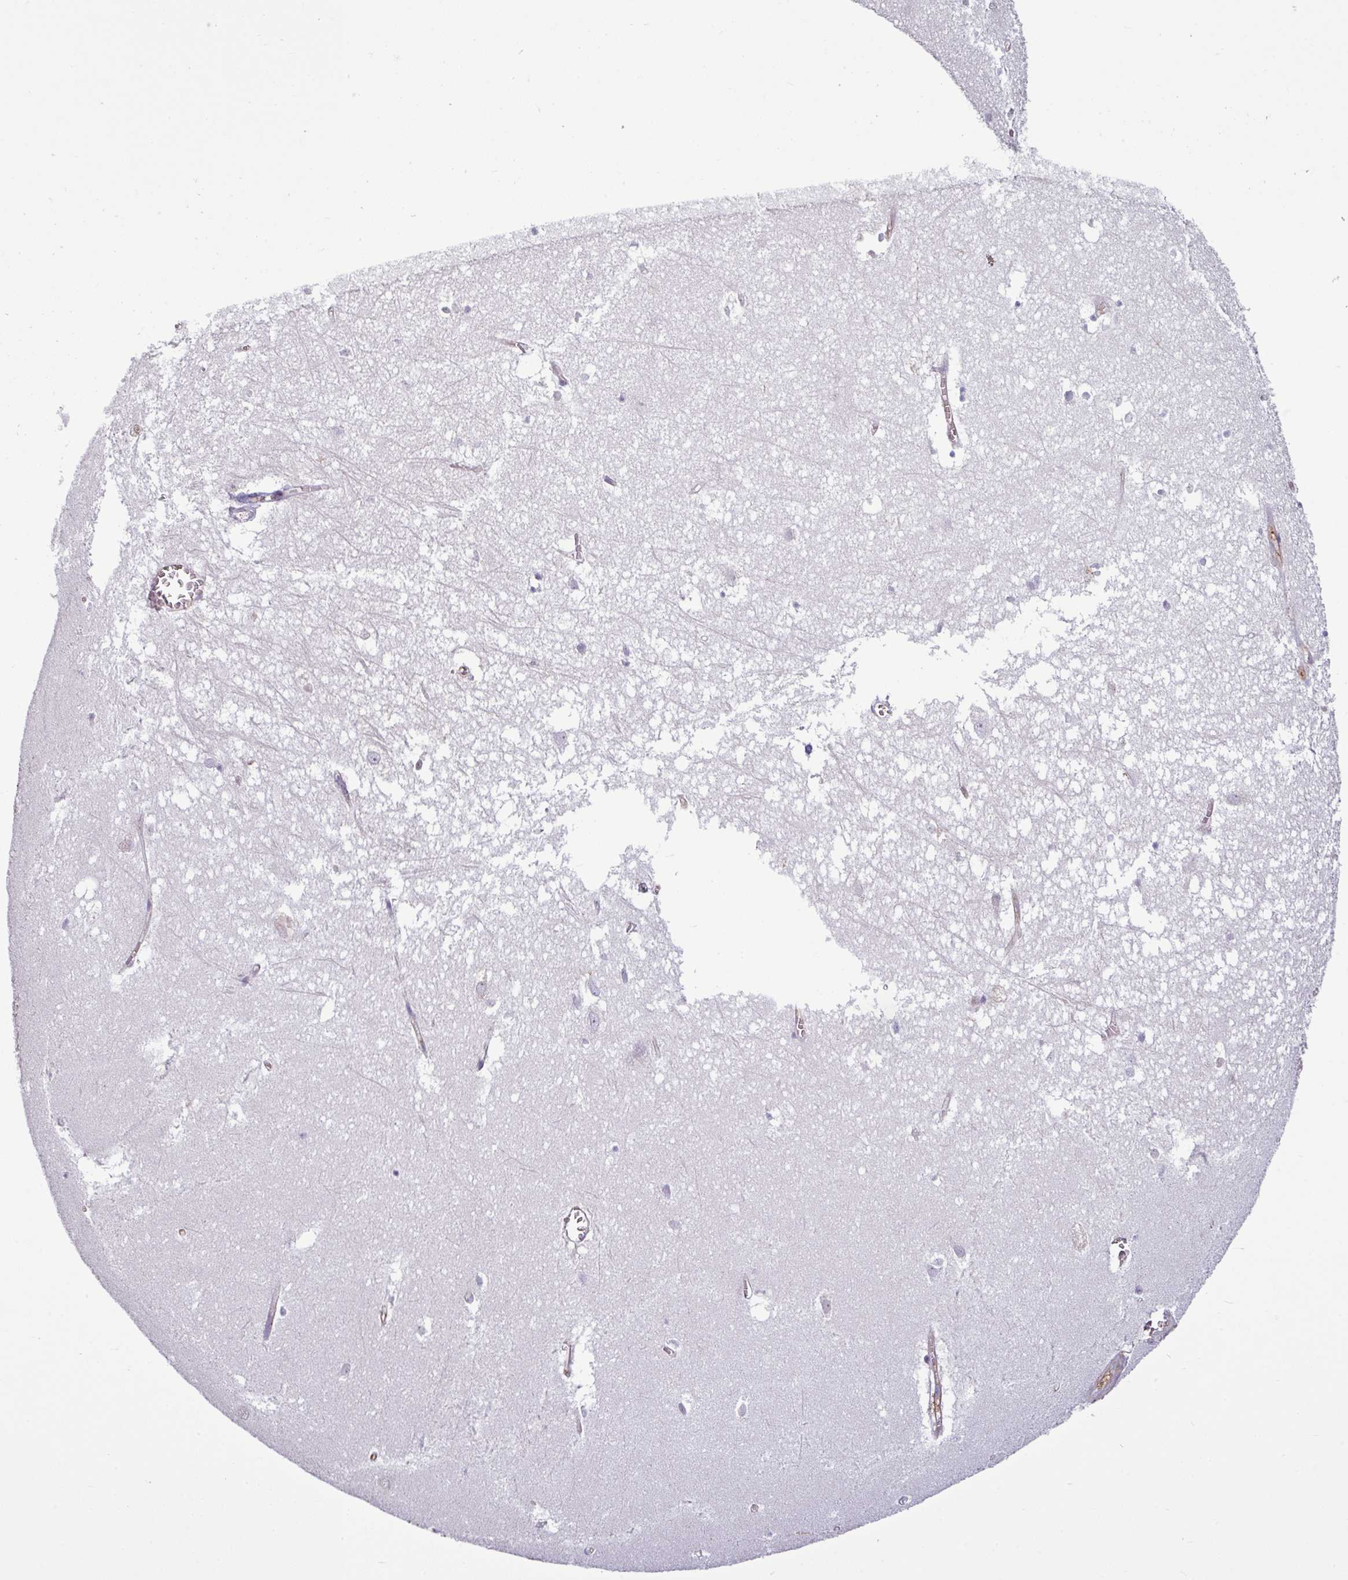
{"staining": {"intensity": "negative", "quantity": "none", "location": "none"}, "tissue": "hippocampus", "cell_type": "Glial cells", "image_type": "normal", "snomed": [{"axis": "morphology", "description": "Normal tissue, NOS"}, {"axis": "topography", "description": "Hippocampus"}], "caption": "This histopathology image is of normal hippocampus stained with IHC to label a protein in brown with the nuclei are counter-stained blue. There is no staining in glial cells.", "gene": "XNDC1N", "patient": {"sex": "female", "age": 64}}